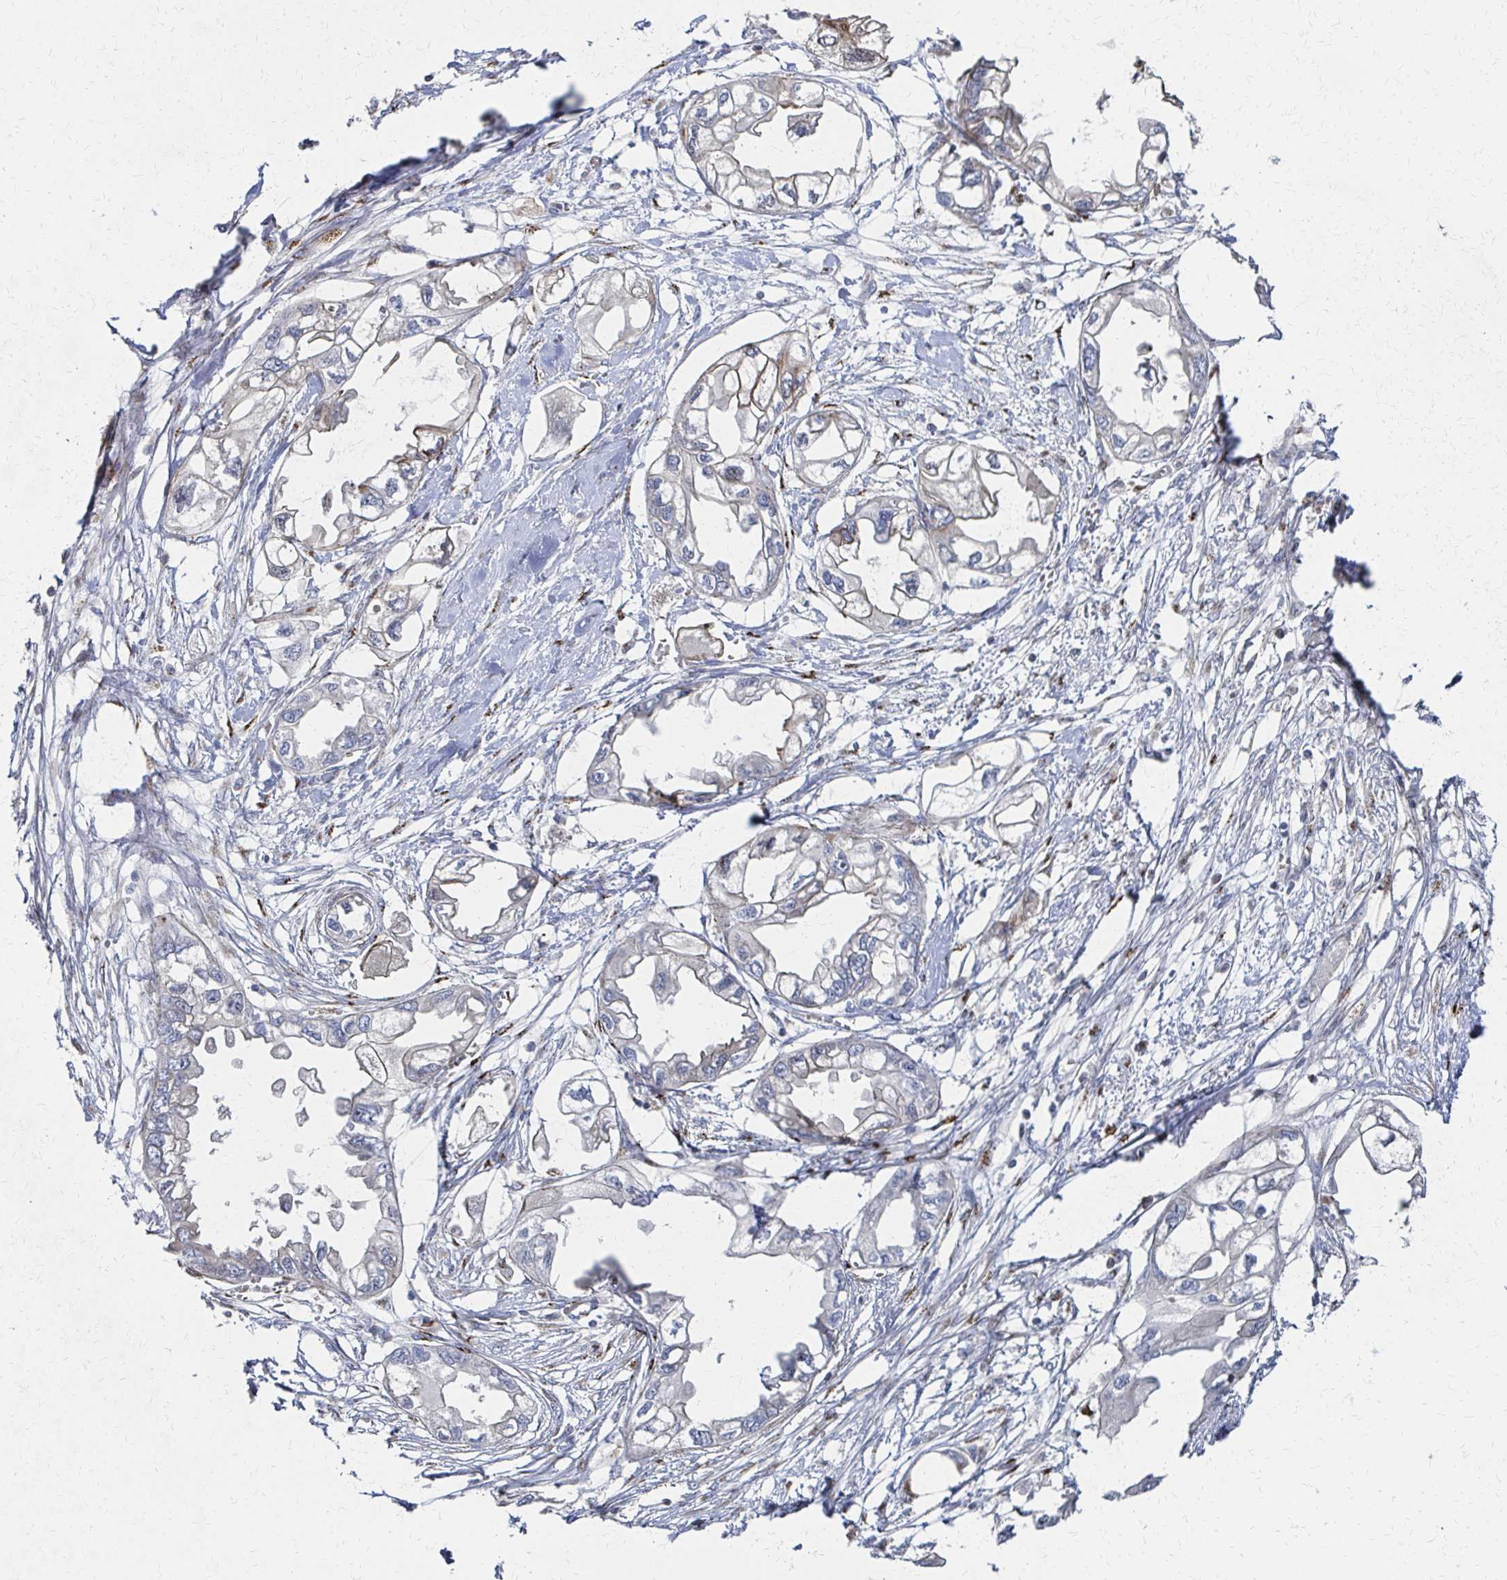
{"staining": {"intensity": "negative", "quantity": "none", "location": "none"}, "tissue": "endometrial cancer", "cell_type": "Tumor cells", "image_type": "cancer", "snomed": [{"axis": "morphology", "description": "Adenocarcinoma, NOS"}, {"axis": "morphology", "description": "Adenocarcinoma, metastatic, NOS"}, {"axis": "topography", "description": "Adipose tissue"}, {"axis": "topography", "description": "Endometrium"}], "caption": "This is an immunohistochemistry (IHC) micrograph of adenocarcinoma (endometrial). There is no expression in tumor cells.", "gene": "MAN1A1", "patient": {"sex": "female", "age": 67}}